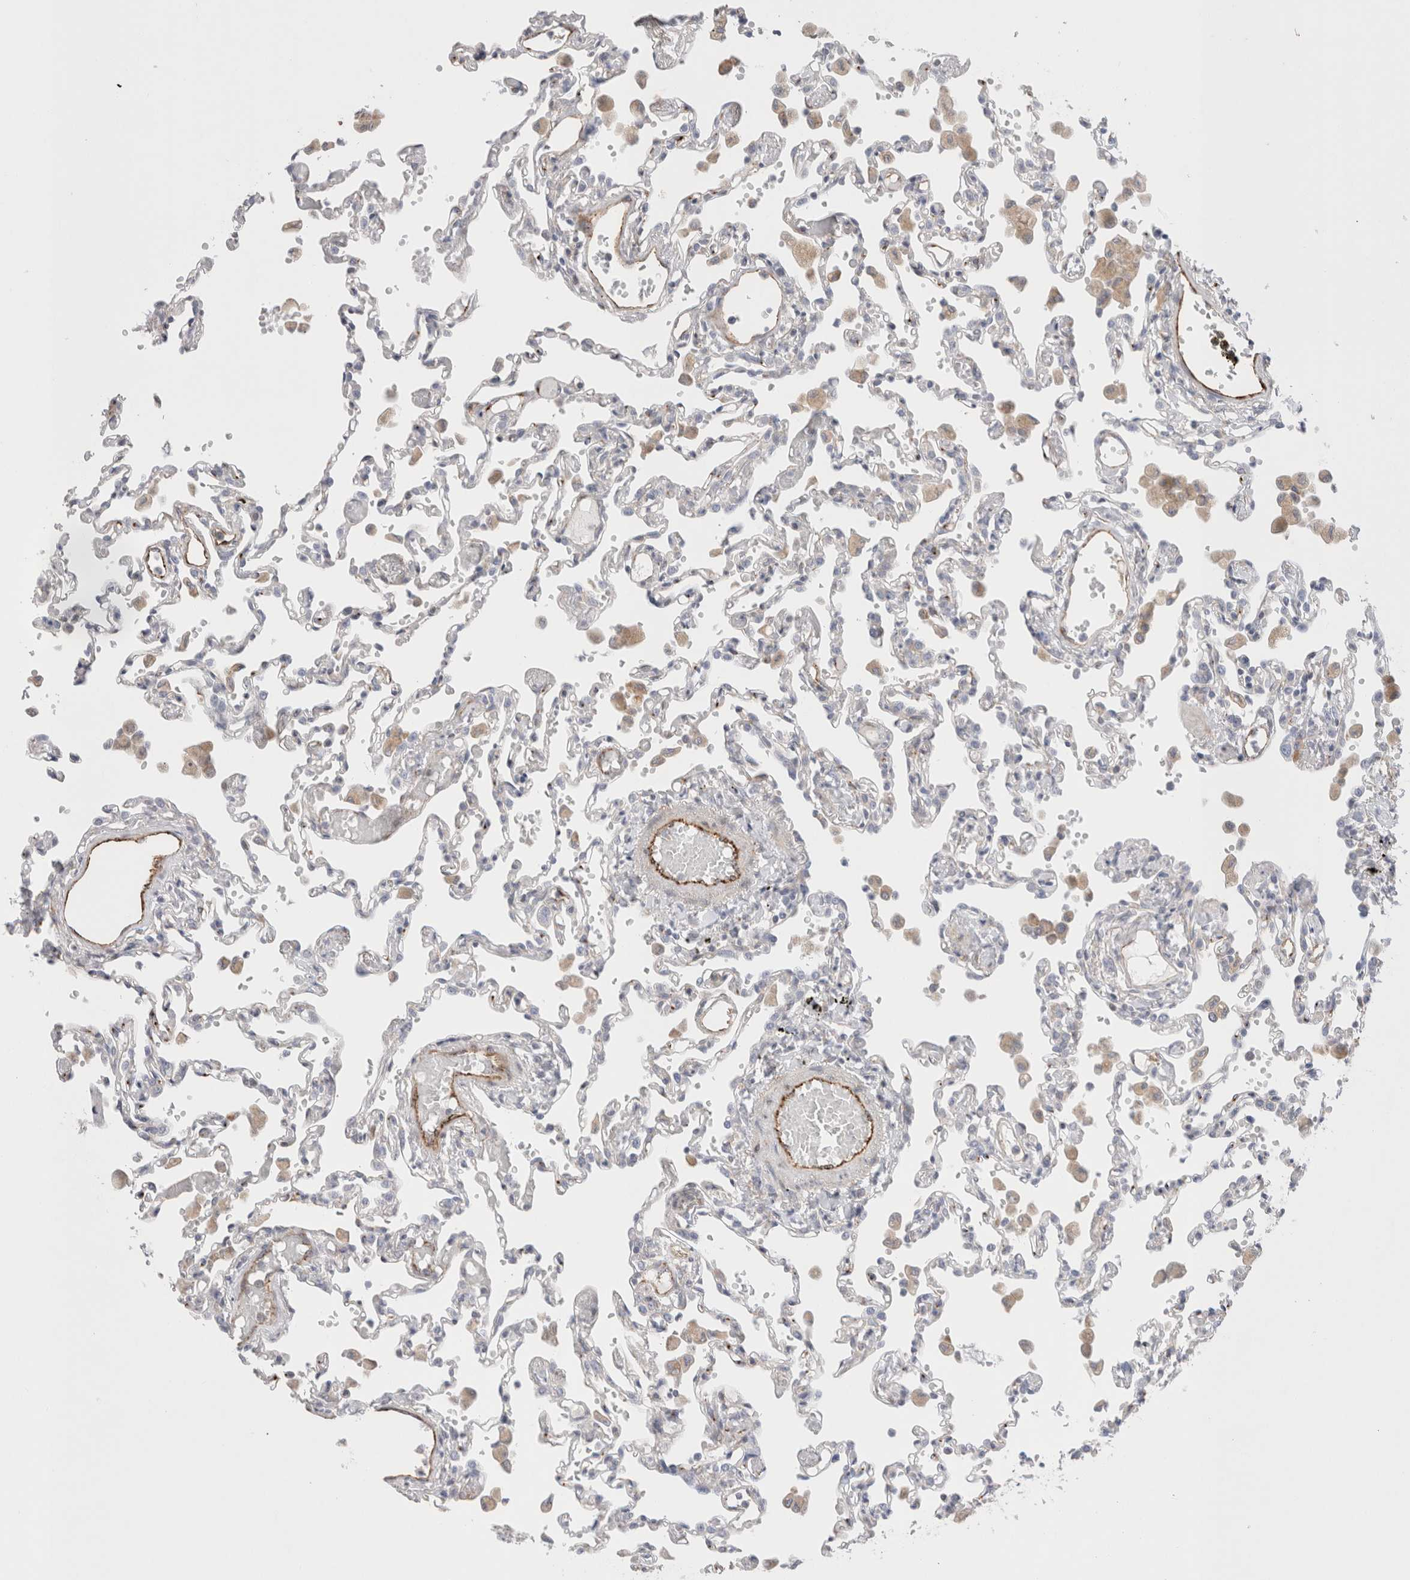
{"staining": {"intensity": "weak", "quantity": "<25%", "location": "cytoplasmic/membranous"}, "tissue": "lung", "cell_type": "Alveolar cells", "image_type": "normal", "snomed": [{"axis": "morphology", "description": "Normal tissue, NOS"}, {"axis": "topography", "description": "Bronchus"}, {"axis": "topography", "description": "Lung"}], "caption": "This is a histopathology image of immunohistochemistry staining of benign lung, which shows no expression in alveolar cells.", "gene": "CNPY4", "patient": {"sex": "female", "age": 49}}